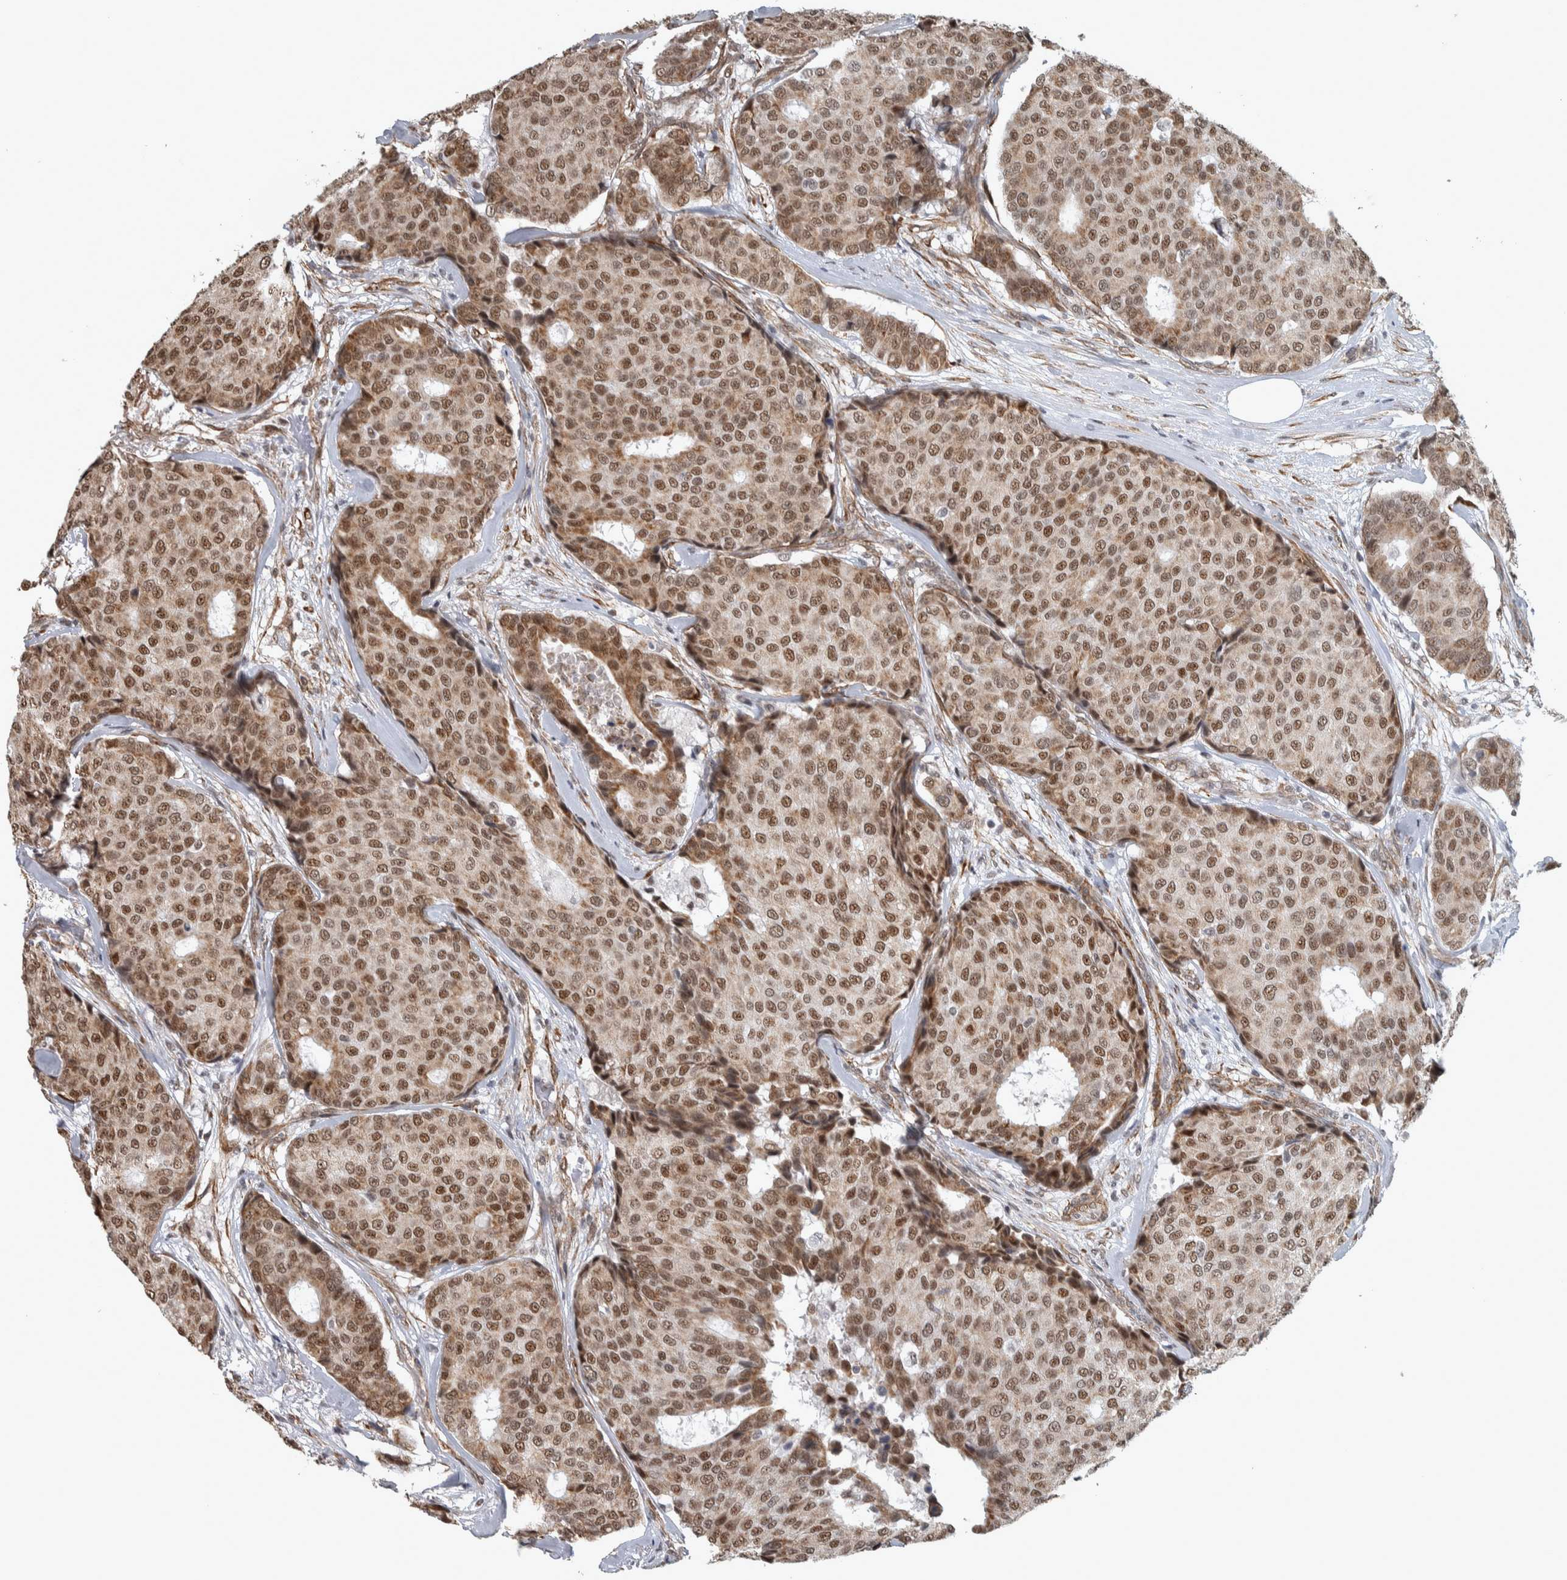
{"staining": {"intensity": "moderate", "quantity": ">75%", "location": "nuclear"}, "tissue": "breast cancer", "cell_type": "Tumor cells", "image_type": "cancer", "snomed": [{"axis": "morphology", "description": "Duct carcinoma"}, {"axis": "topography", "description": "Breast"}], "caption": "Breast cancer stained with DAB (3,3'-diaminobenzidine) immunohistochemistry (IHC) demonstrates medium levels of moderate nuclear positivity in about >75% of tumor cells.", "gene": "DDX42", "patient": {"sex": "female", "age": 75}}